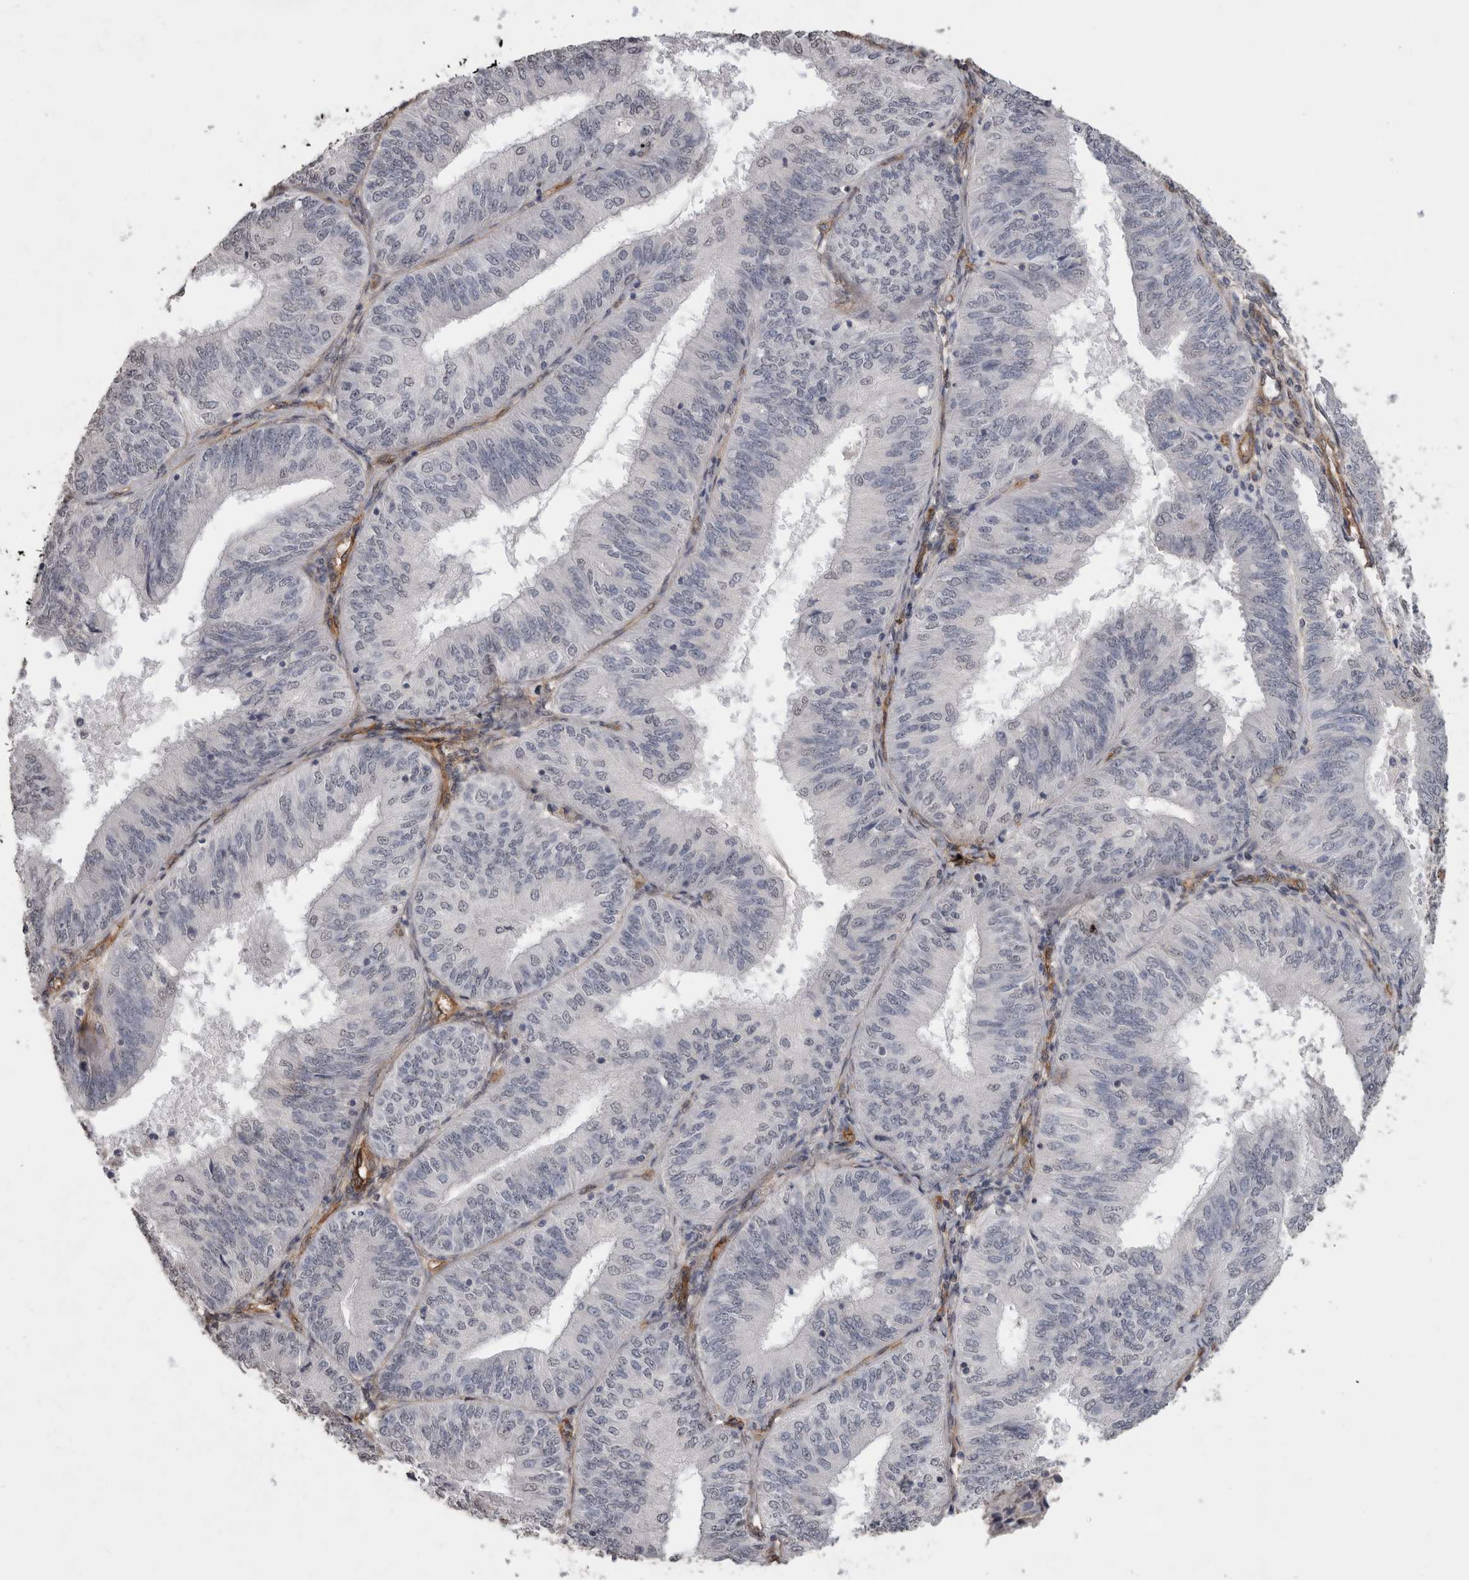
{"staining": {"intensity": "negative", "quantity": "none", "location": "none"}, "tissue": "endometrial cancer", "cell_type": "Tumor cells", "image_type": "cancer", "snomed": [{"axis": "morphology", "description": "Adenocarcinoma, NOS"}, {"axis": "topography", "description": "Endometrium"}], "caption": "This is an immunohistochemistry (IHC) micrograph of human endometrial adenocarcinoma. There is no expression in tumor cells.", "gene": "RECK", "patient": {"sex": "female", "age": 58}}